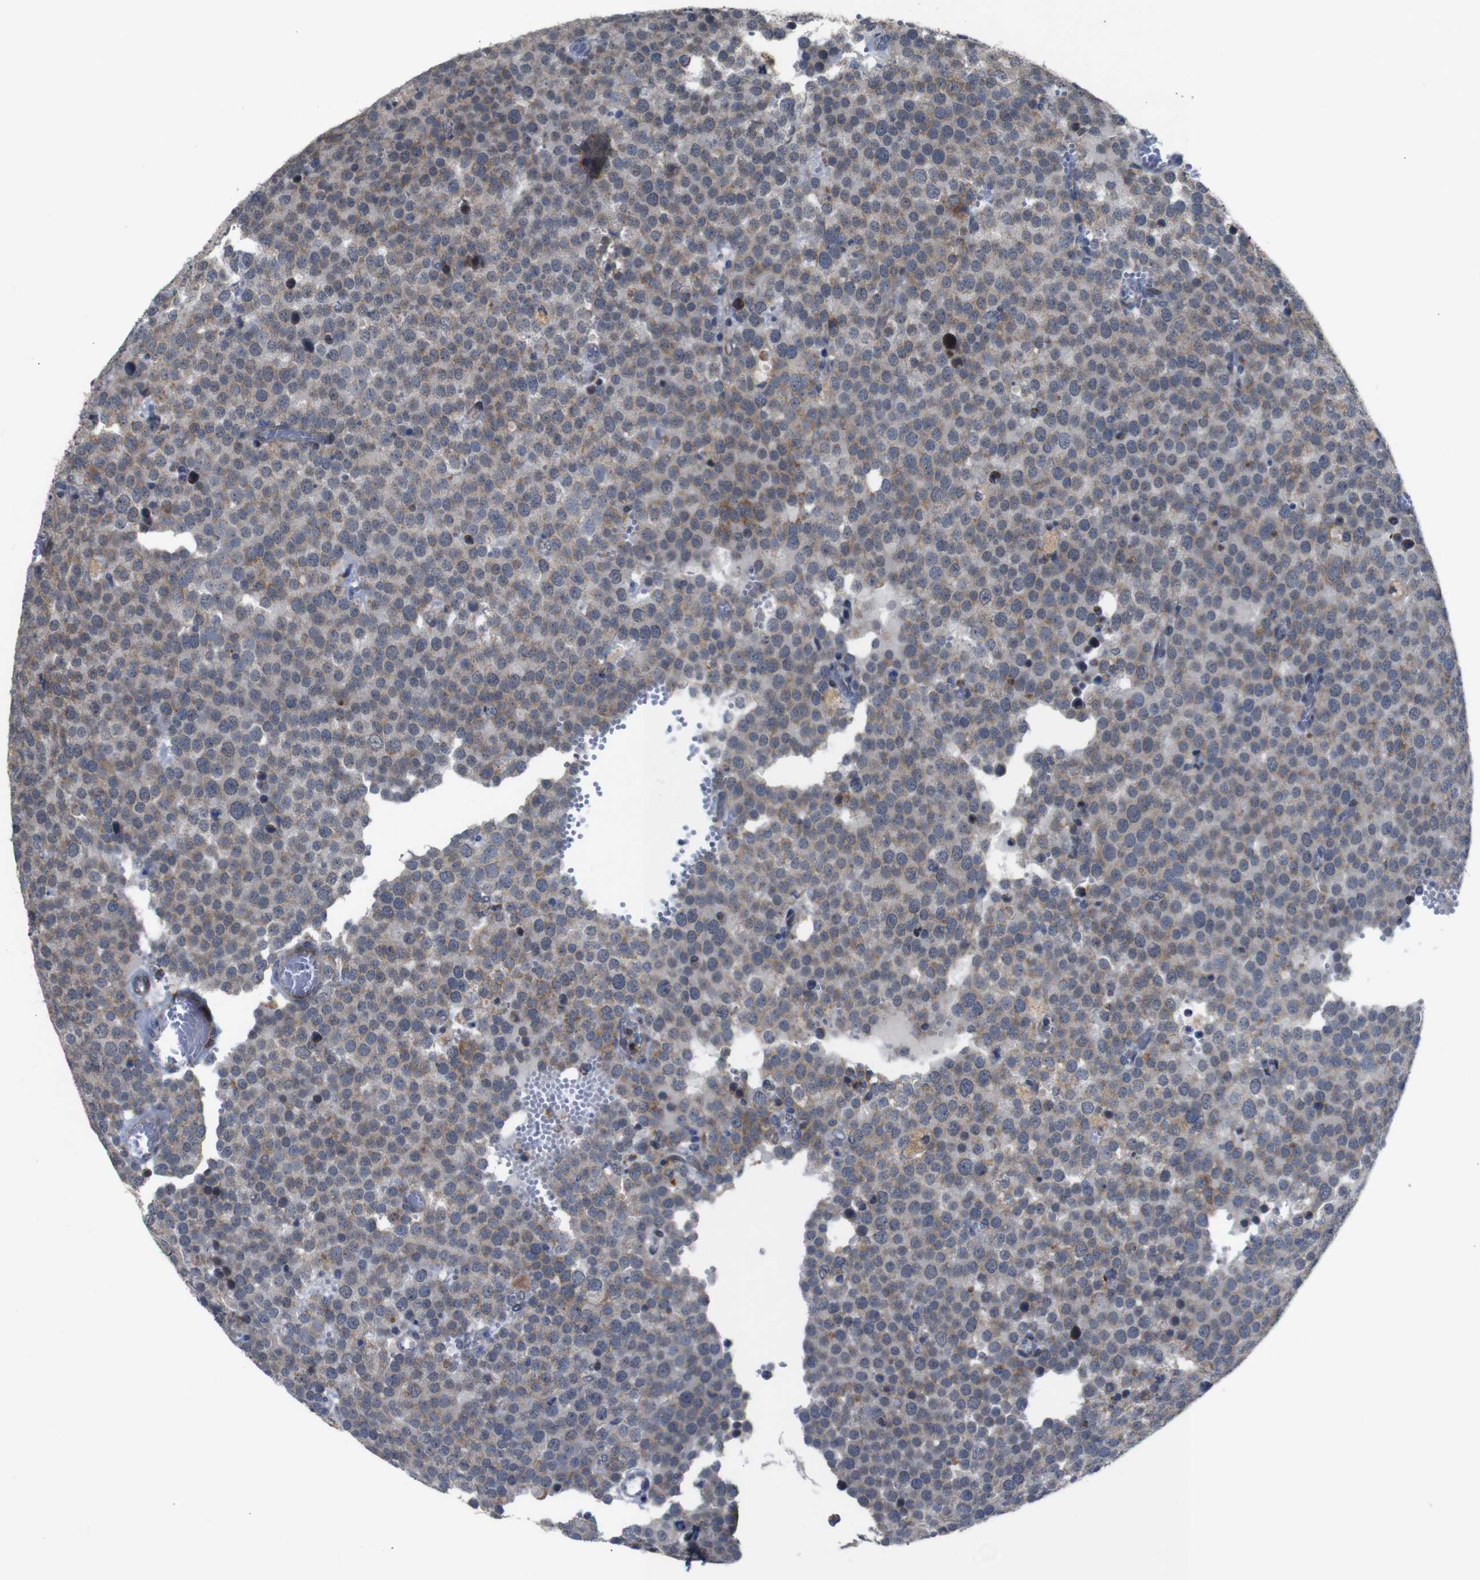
{"staining": {"intensity": "moderate", "quantity": "<25%", "location": "cytoplasmic/membranous"}, "tissue": "testis cancer", "cell_type": "Tumor cells", "image_type": "cancer", "snomed": [{"axis": "morphology", "description": "Normal tissue, NOS"}, {"axis": "morphology", "description": "Seminoma, NOS"}, {"axis": "topography", "description": "Testis"}], "caption": "A high-resolution micrograph shows IHC staining of seminoma (testis), which shows moderate cytoplasmic/membranous expression in approximately <25% of tumor cells.", "gene": "ATP7B", "patient": {"sex": "male", "age": 71}}